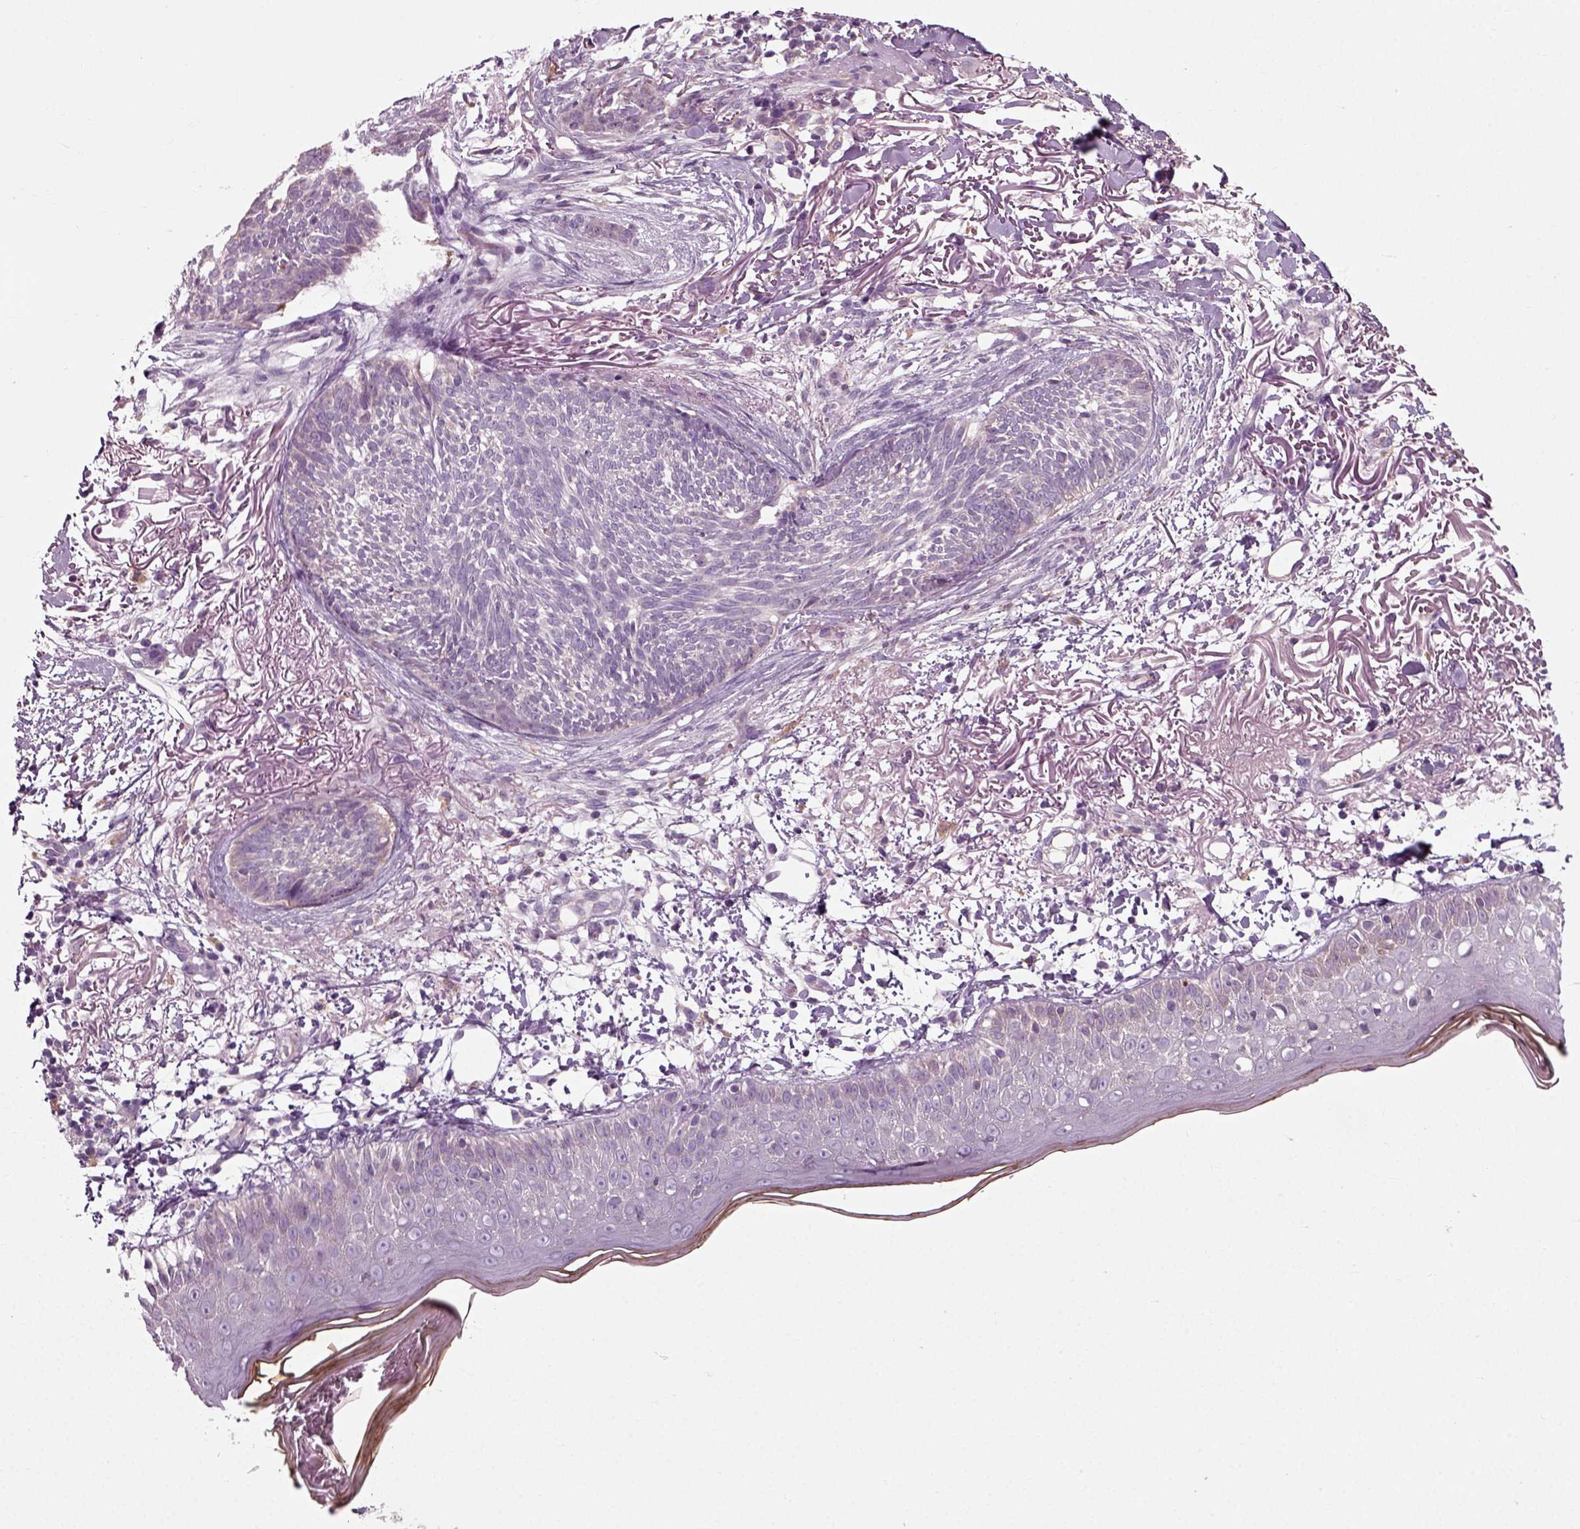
{"staining": {"intensity": "negative", "quantity": "none", "location": "none"}, "tissue": "skin cancer", "cell_type": "Tumor cells", "image_type": "cancer", "snomed": [{"axis": "morphology", "description": "Normal tissue, NOS"}, {"axis": "morphology", "description": "Basal cell carcinoma"}, {"axis": "topography", "description": "Skin"}], "caption": "Photomicrograph shows no significant protein staining in tumor cells of basal cell carcinoma (skin).", "gene": "RND2", "patient": {"sex": "male", "age": 84}}